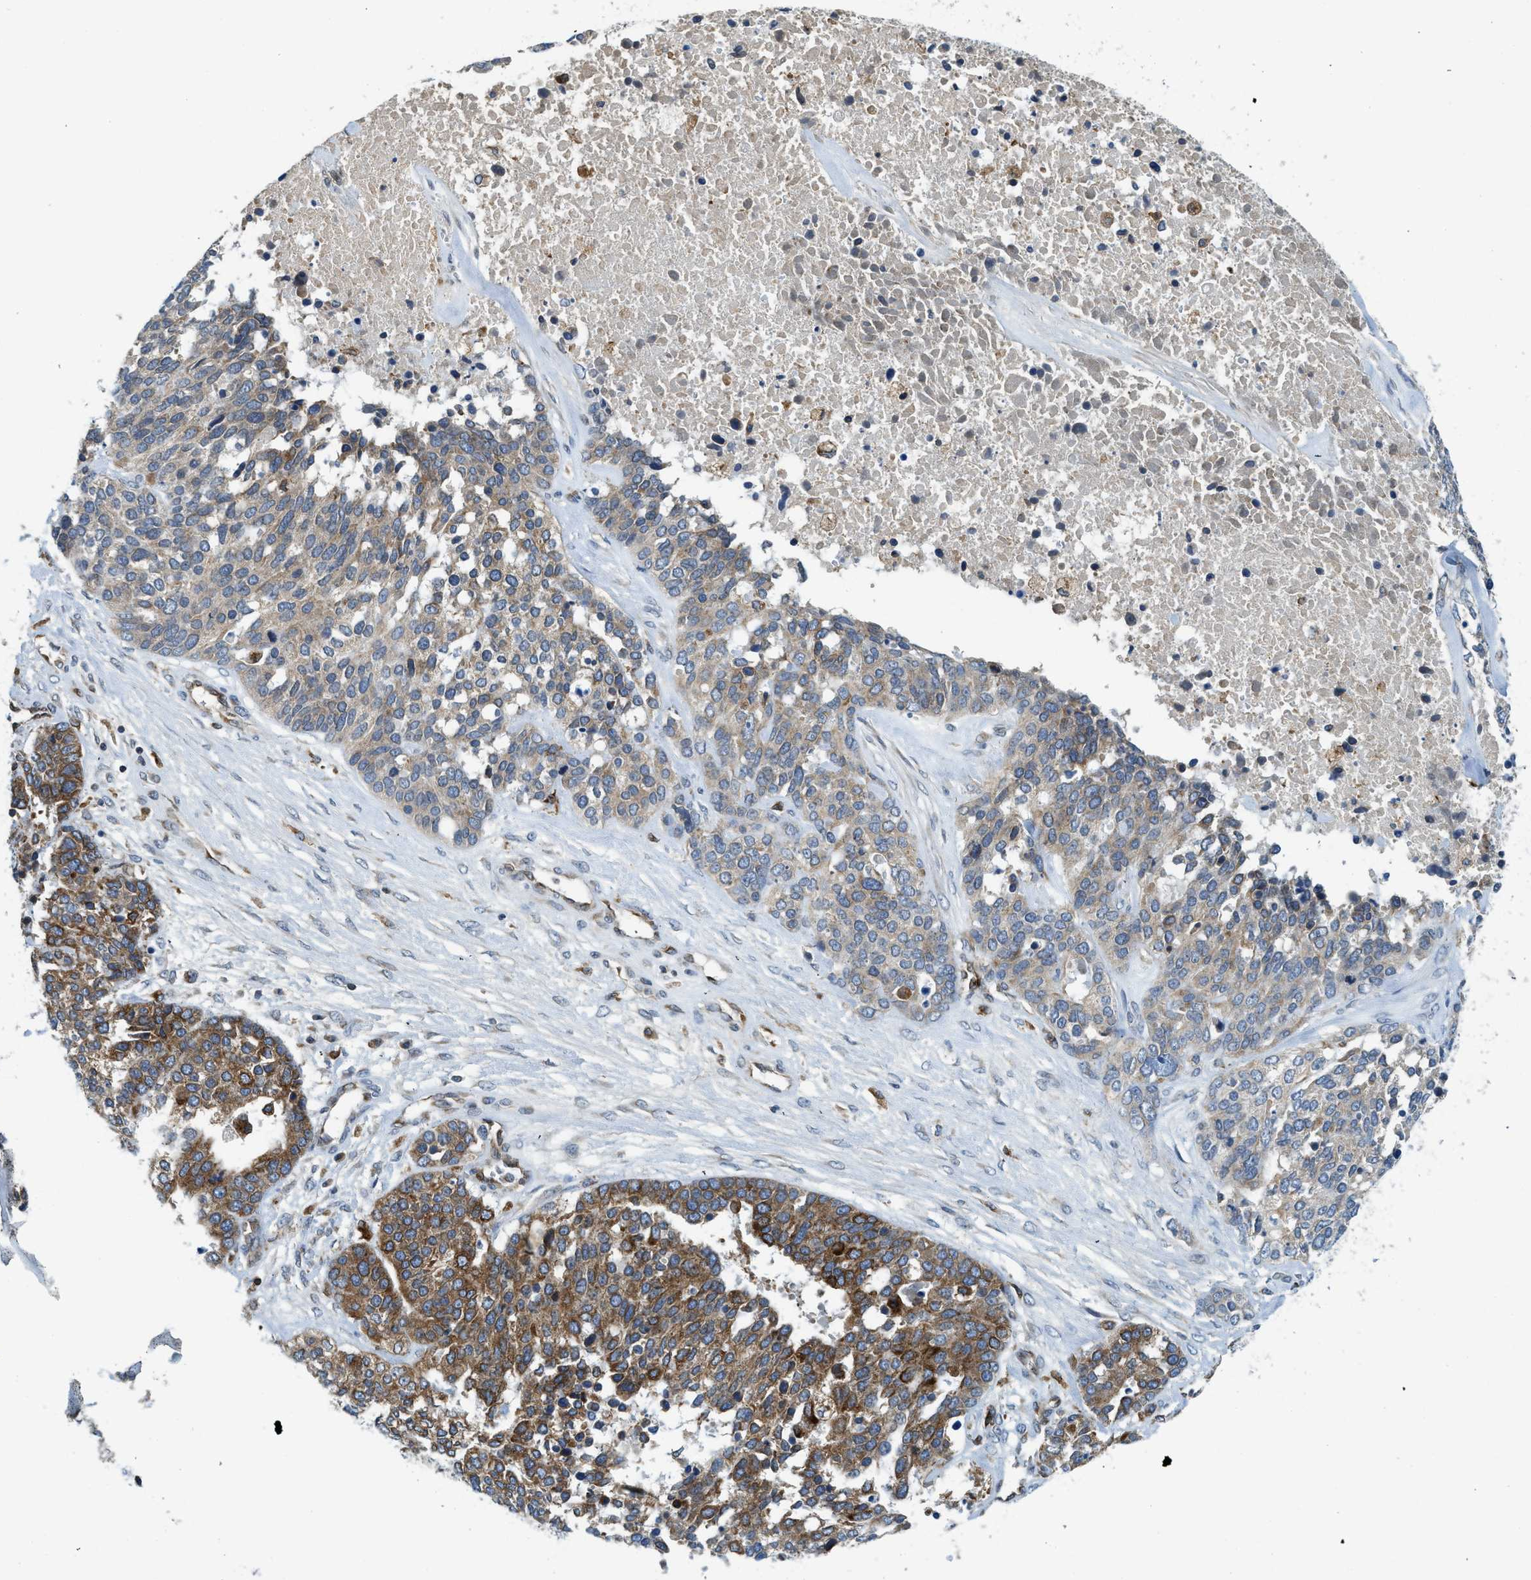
{"staining": {"intensity": "moderate", "quantity": "25%-75%", "location": "cytoplasmic/membranous"}, "tissue": "ovarian cancer", "cell_type": "Tumor cells", "image_type": "cancer", "snomed": [{"axis": "morphology", "description": "Cystadenocarcinoma, serous, NOS"}, {"axis": "topography", "description": "Ovary"}], "caption": "Protein expression by immunohistochemistry (IHC) exhibits moderate cytoplasmic/membranous positivity in about 25%-75% of tumor cells in ovarian cancer.", "gene": "BCAP31", "patient": {"sex": "female", "age": 44}}